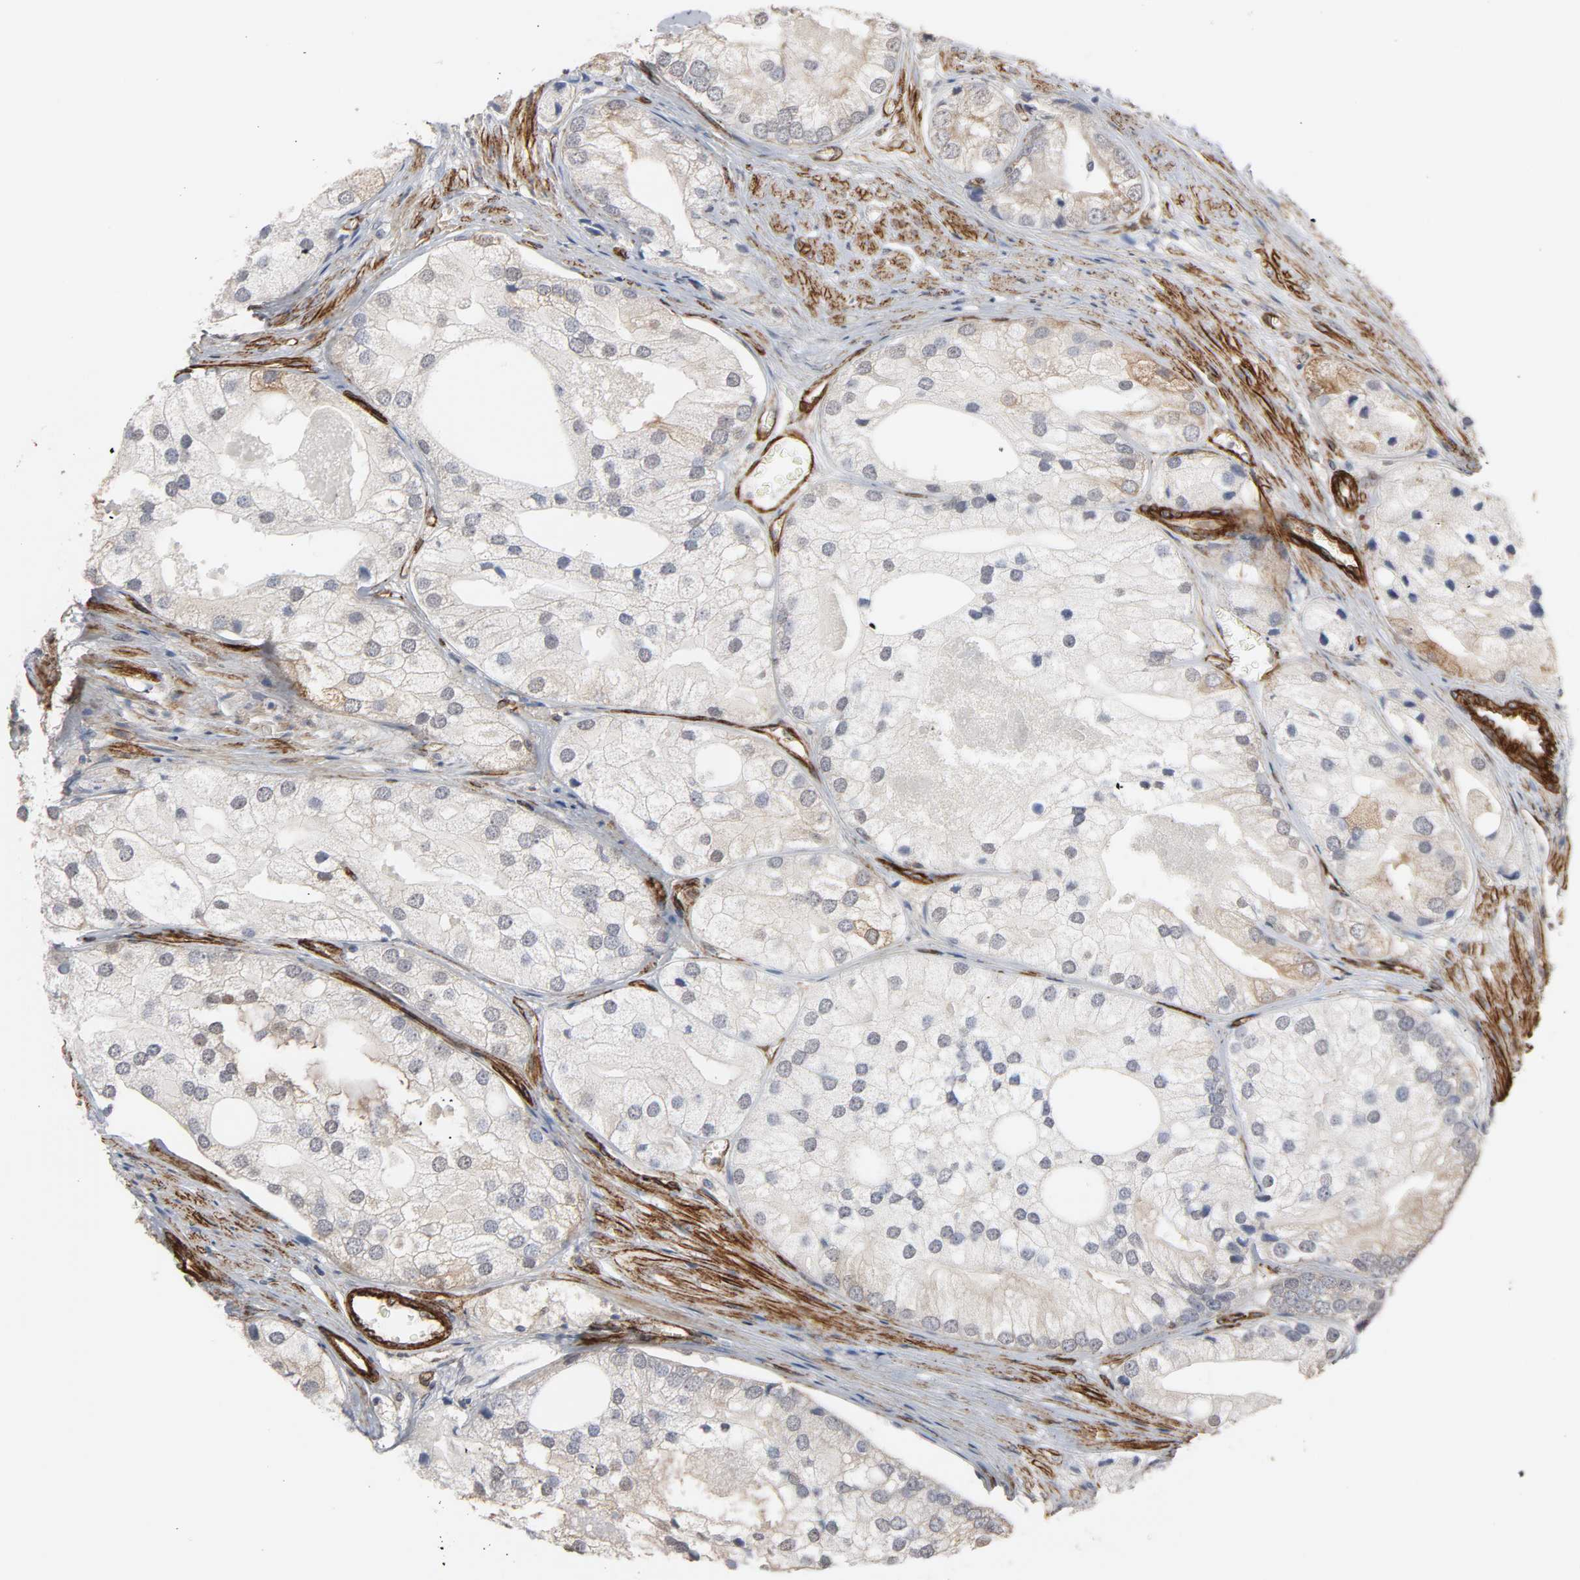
{"staining": {"intensity": "negative", "quantity": "none", "location": "none"}, "tissue": "prostate cancer", "cell_type": "Tumor cells", "image_type": "cancer", "snomed": [{"axis": "morphology", "description": "Adenocarcinoma, Low grade"}, {"axis": "topography", "description": "Prostate"}], "caption": "Immunohistochemistry micrograph of neoplastic tissue: prostate cancer (adenocarcinoma (low-grade)) stained with DAB demonstrates no significant protein staining in tumor cells.", "gene": "GNG2", "patient": {"sex": "male", "age": 69}}